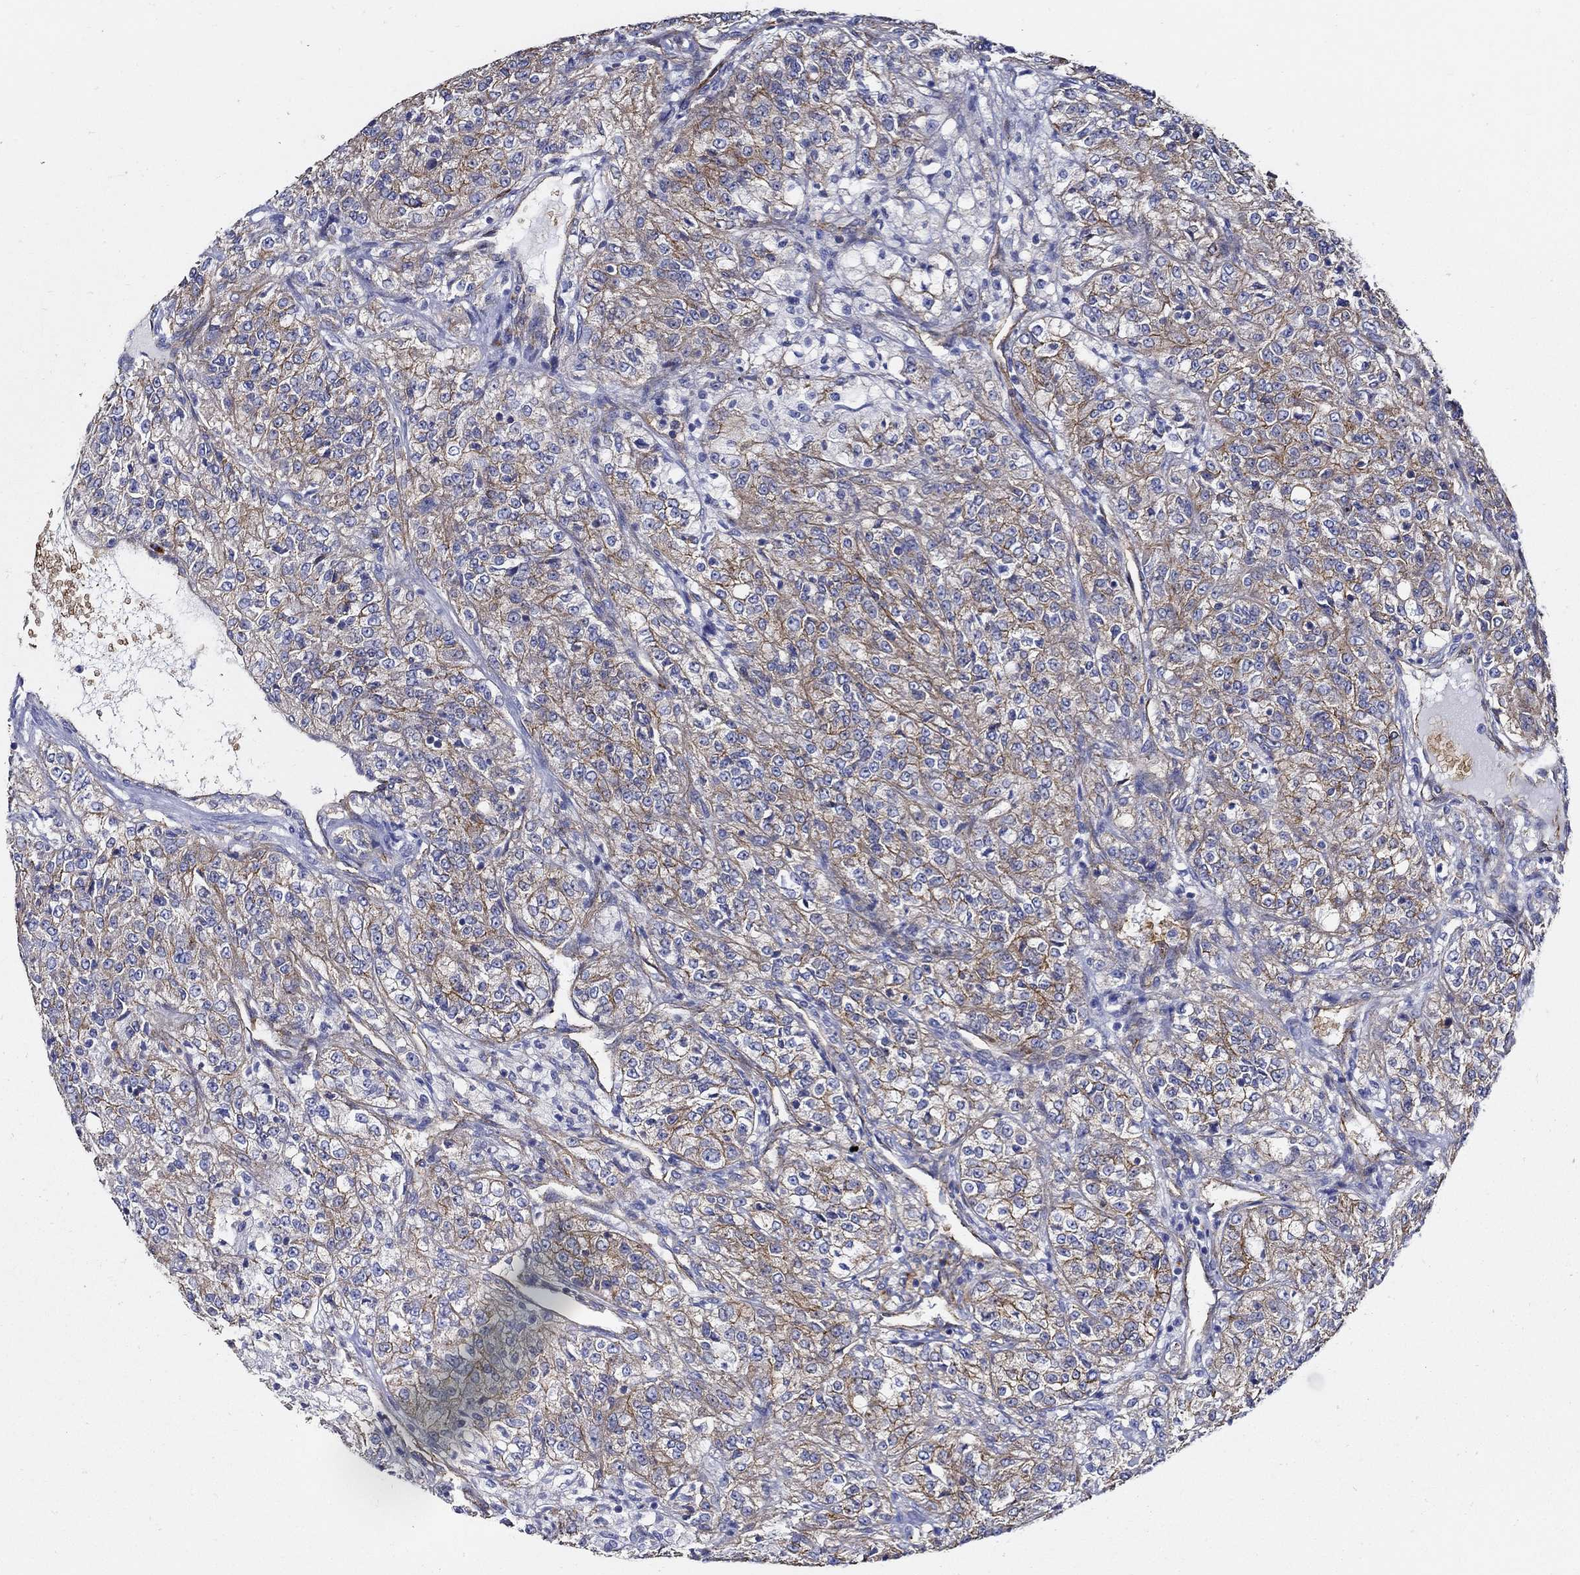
{"staining": {"intensity": "strong", "quantity": "25%-75%", "location": "cytoplasmic/membranous"}, "tissue": "renal cancer", "cell_type": "Tumor cells", "image_type": "cancer", "snomed": [{"axis": "morphology", "description": "Adenocarcinoma, NOS"}, {"axis": "topography", "description": "Kidney"}], "caption": "This micrograph reveals renal cancer (adenocarcinoma) stained with IHC to label a protein in brown. The cytoplasmic/membranous of tumor cells show strong positivity for the protein. Nuclei are counter-stained blue.", "gene": "APBB3", "patient": {"sex": "female", "age": 63}}